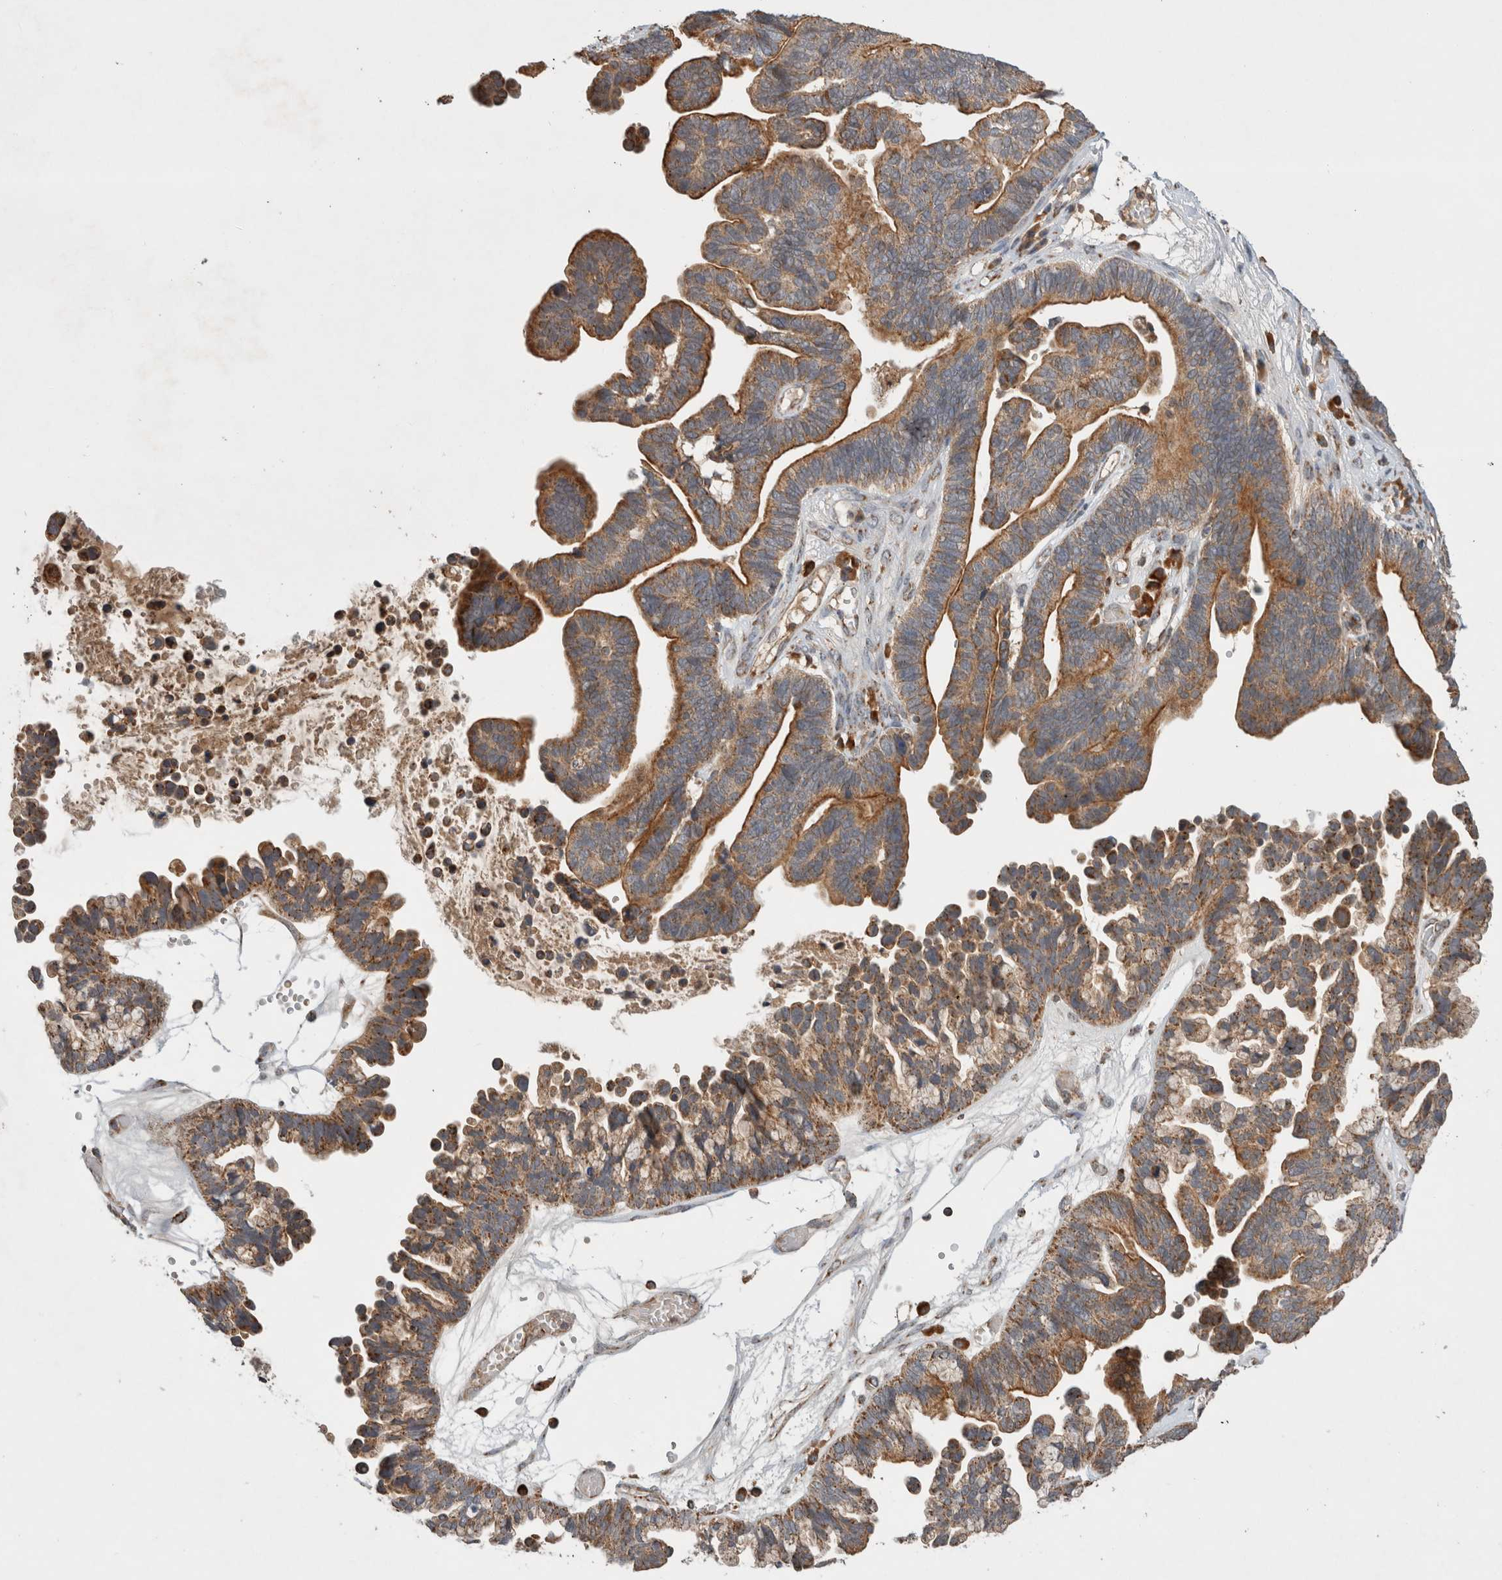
{"staining": {"intensity": "strong", "quantity": "25%-75%", "location": "cytoplasmic/membranous"}, "tissue": "ovarian cancer", "cell_type": "Tumor cells", "image_type": "cancer", "snomed": [{"axis": "morphology", "description": "Cystadenocarcinoma, serous, NOS"}, {"axis": "topography", "description": "Ovary"}], "caption": "This is an image of immunohistochemistry (IHC) staining of serous cystadenocarcinoma (ovarian), which shows strong expression in the cytoplasmic/membranous of tumor cells.", "gene": "AMPD1", "patient": {"sex": "female", "age": 56}}